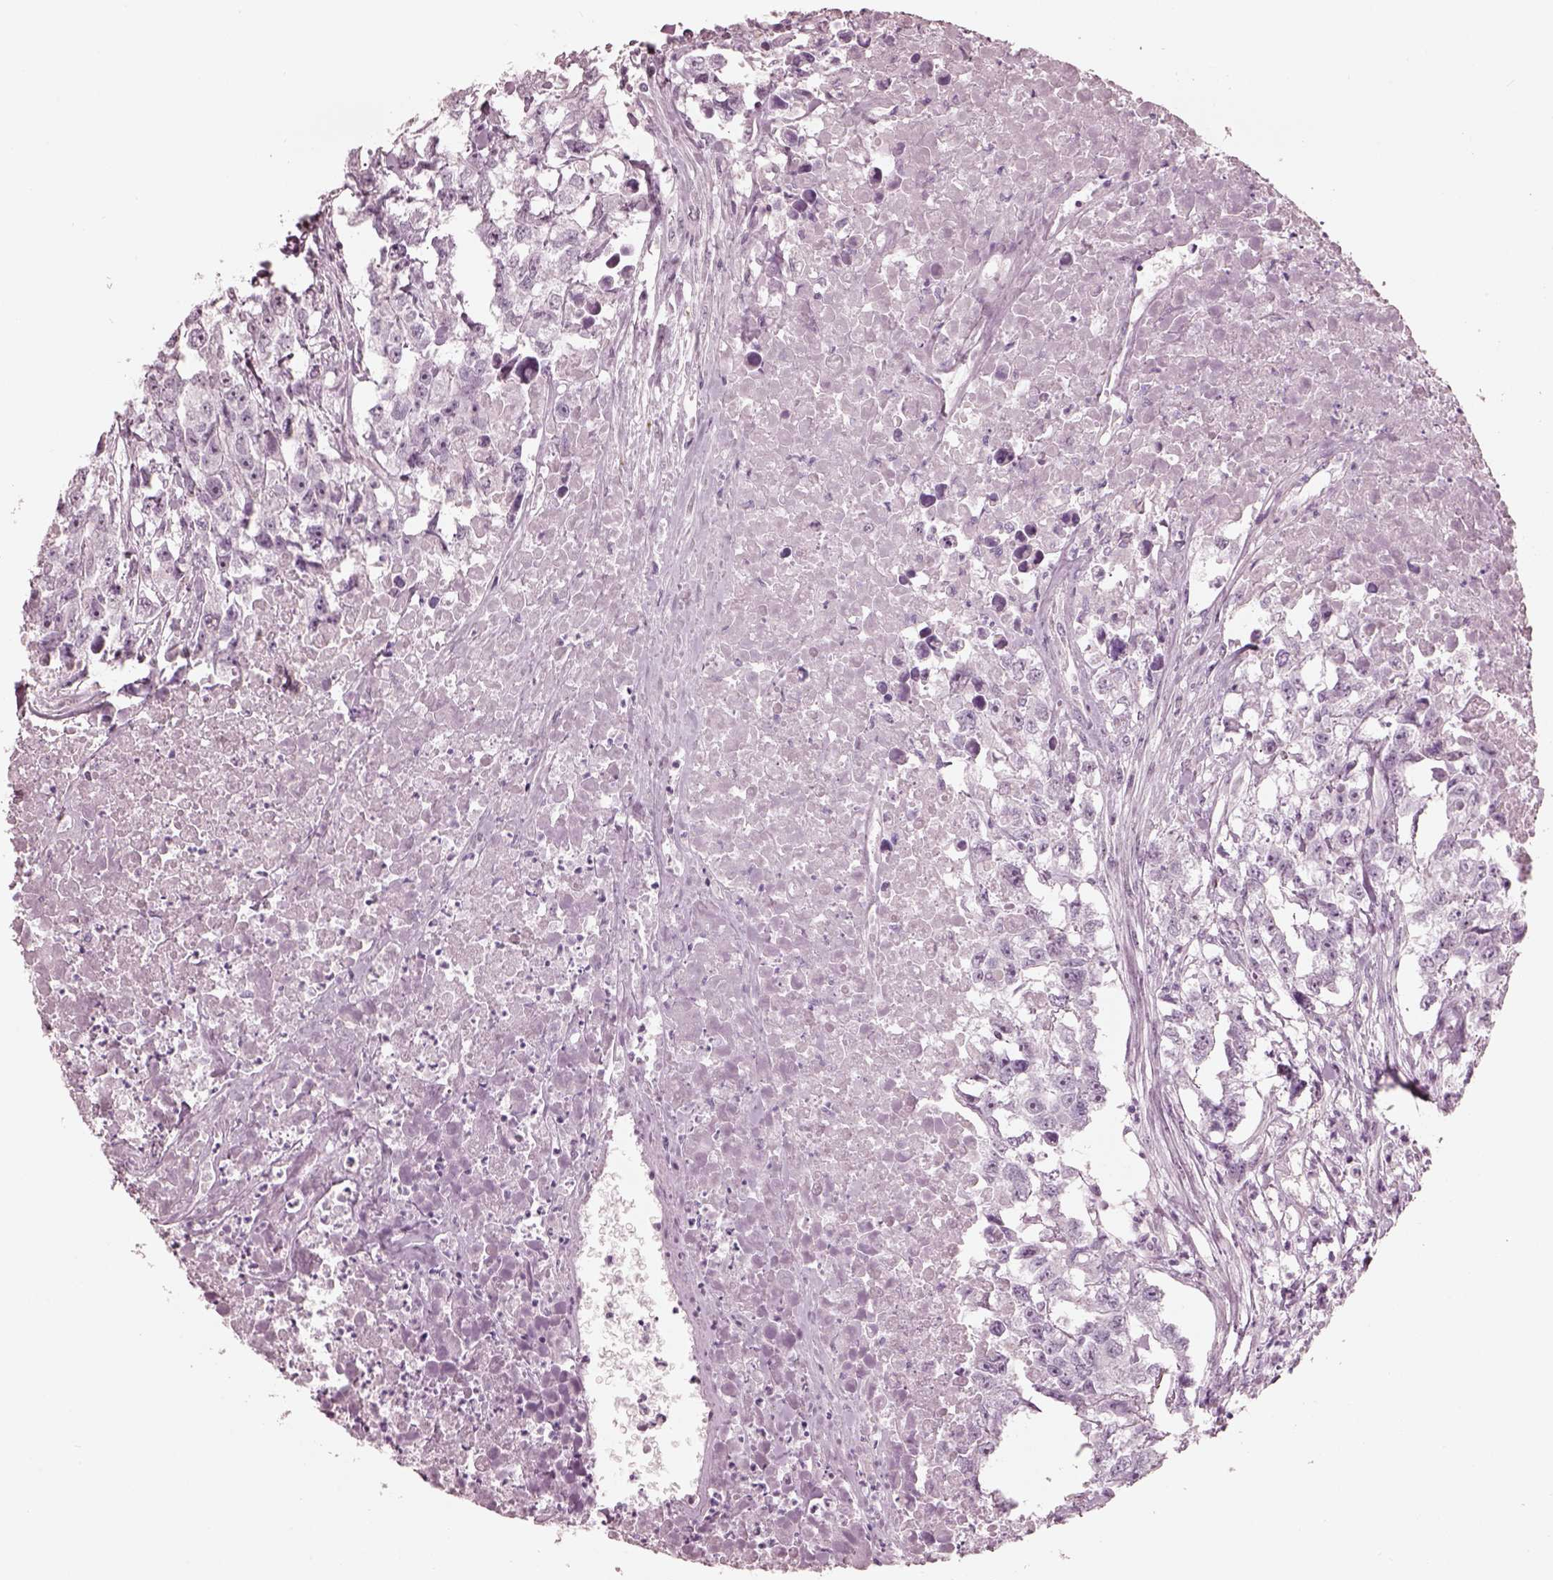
{"staining": {"intensity": "negative", "quantity": "none", "location": "none"}, "tissue": "testis cancer", "cell_type": "Tumor cells", "image_type": "cancer", "snomed": [{"axis": "morphology", "description": "Carcinoma, Embryonal, NOS"}, {"axis": "morphology", "description": "Teratoma, malignant, NOS"}, {"axis": "topography", "description": "Testis"}], "caption": "High magnification brightfield microscopy of testis cancer (malignant teratoma) stained with DAB (3,3'-diaminobenzidine) (brown) and counterstained with hematoxylin (blue): tumor cells show no significant positivity.", "gene": "KRTAP24-1", "patient": {"sex": "male", "age": 44}}